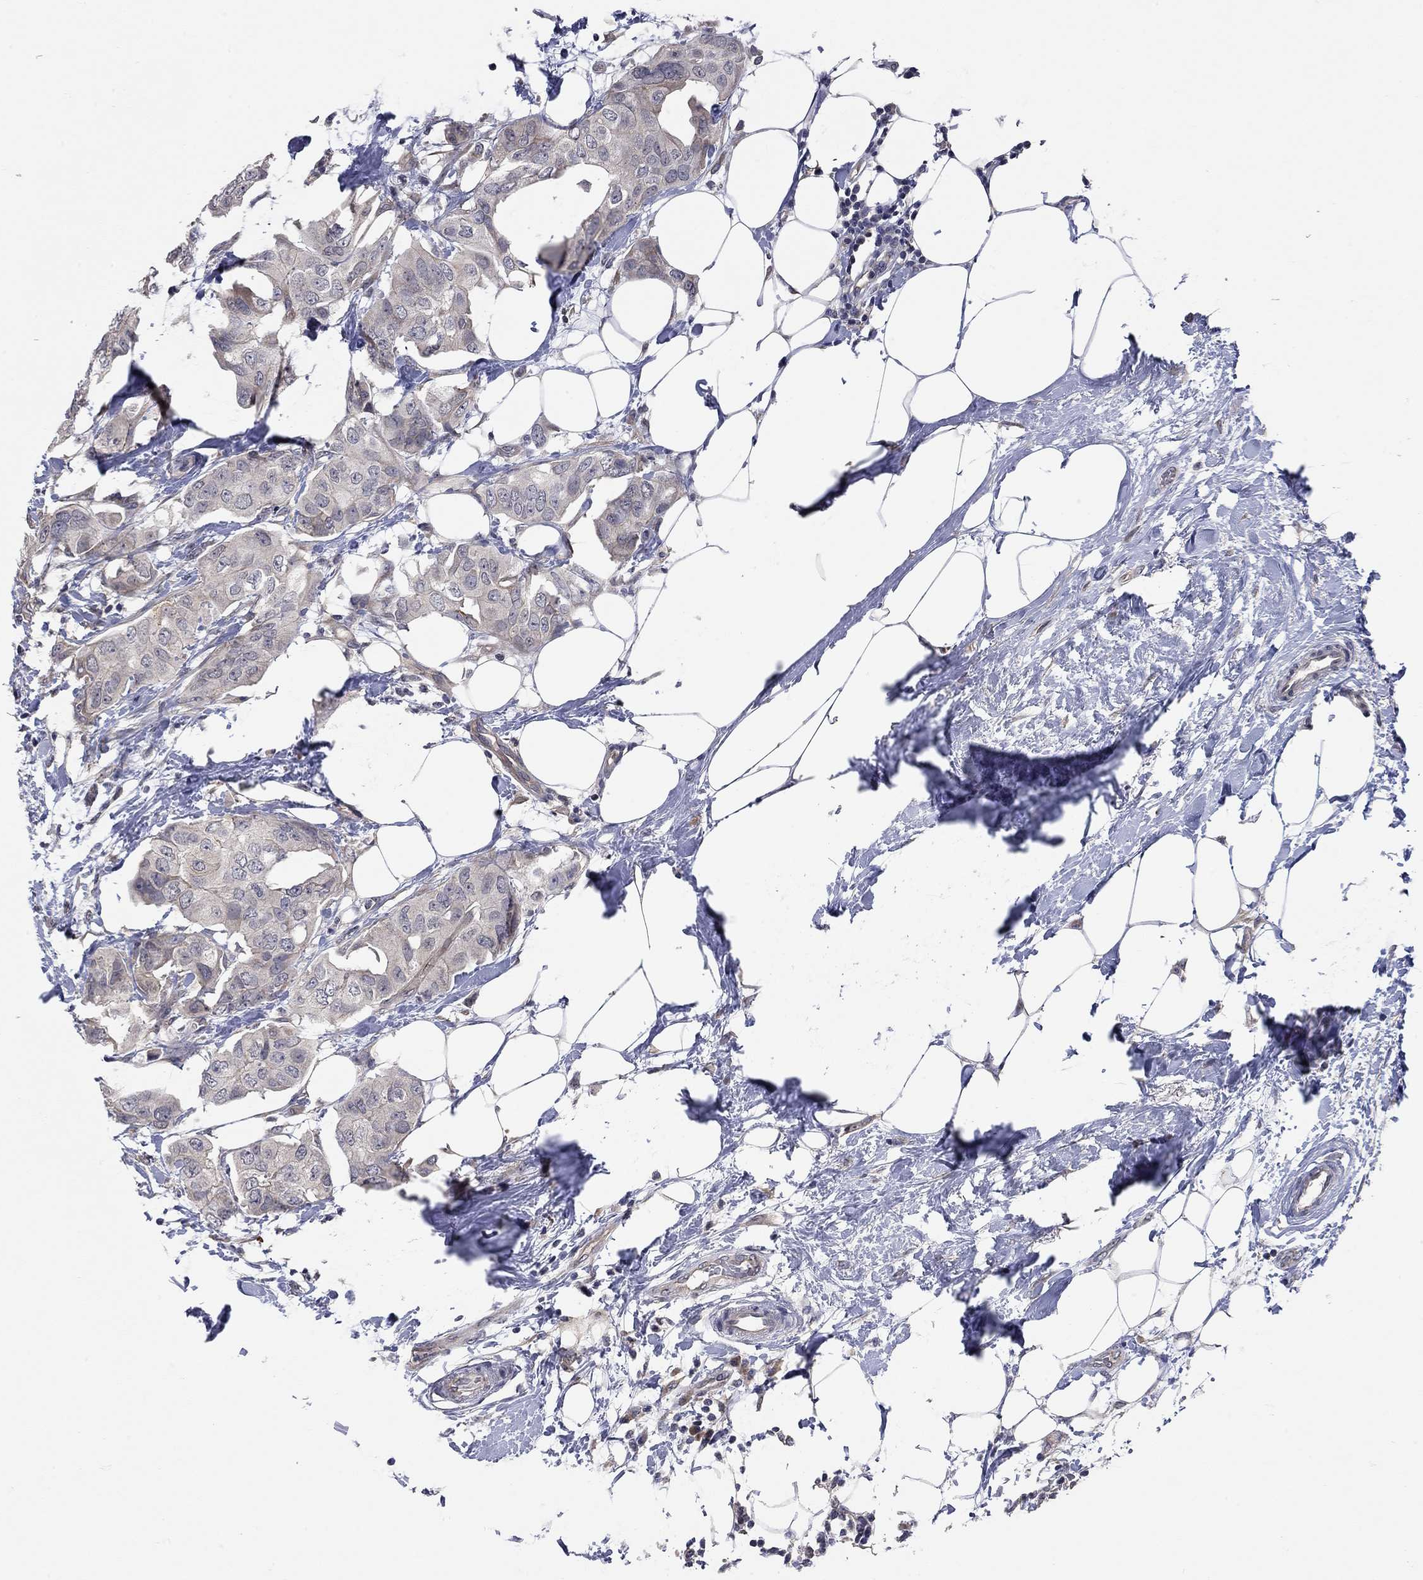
{"staining": {"intensity": "weak", "quantity": "25%-75%", "location": "cytoplasmic/membranous"}, "tissue": "breast cancer", "cell_type": "Tumor cells", "image_type": "cancer", "snomed": [{"axis": "morphology", "description": "Normal tissue, NOS"}, {"axis": "morphology", "description": "Duct carcinoma"}, {"axis": "topography", "description": "Breast"}], "caption": "IHC histopathology image of breast cancer (invasive ductal carcinoma) stained for a protein (brown), which displays low levels of weak cytoplasmic/membranous expression in approximately 25%-75% of tumor cells.", "gene": "WASF3", "patient": {"sex": "female", "age": 40}}